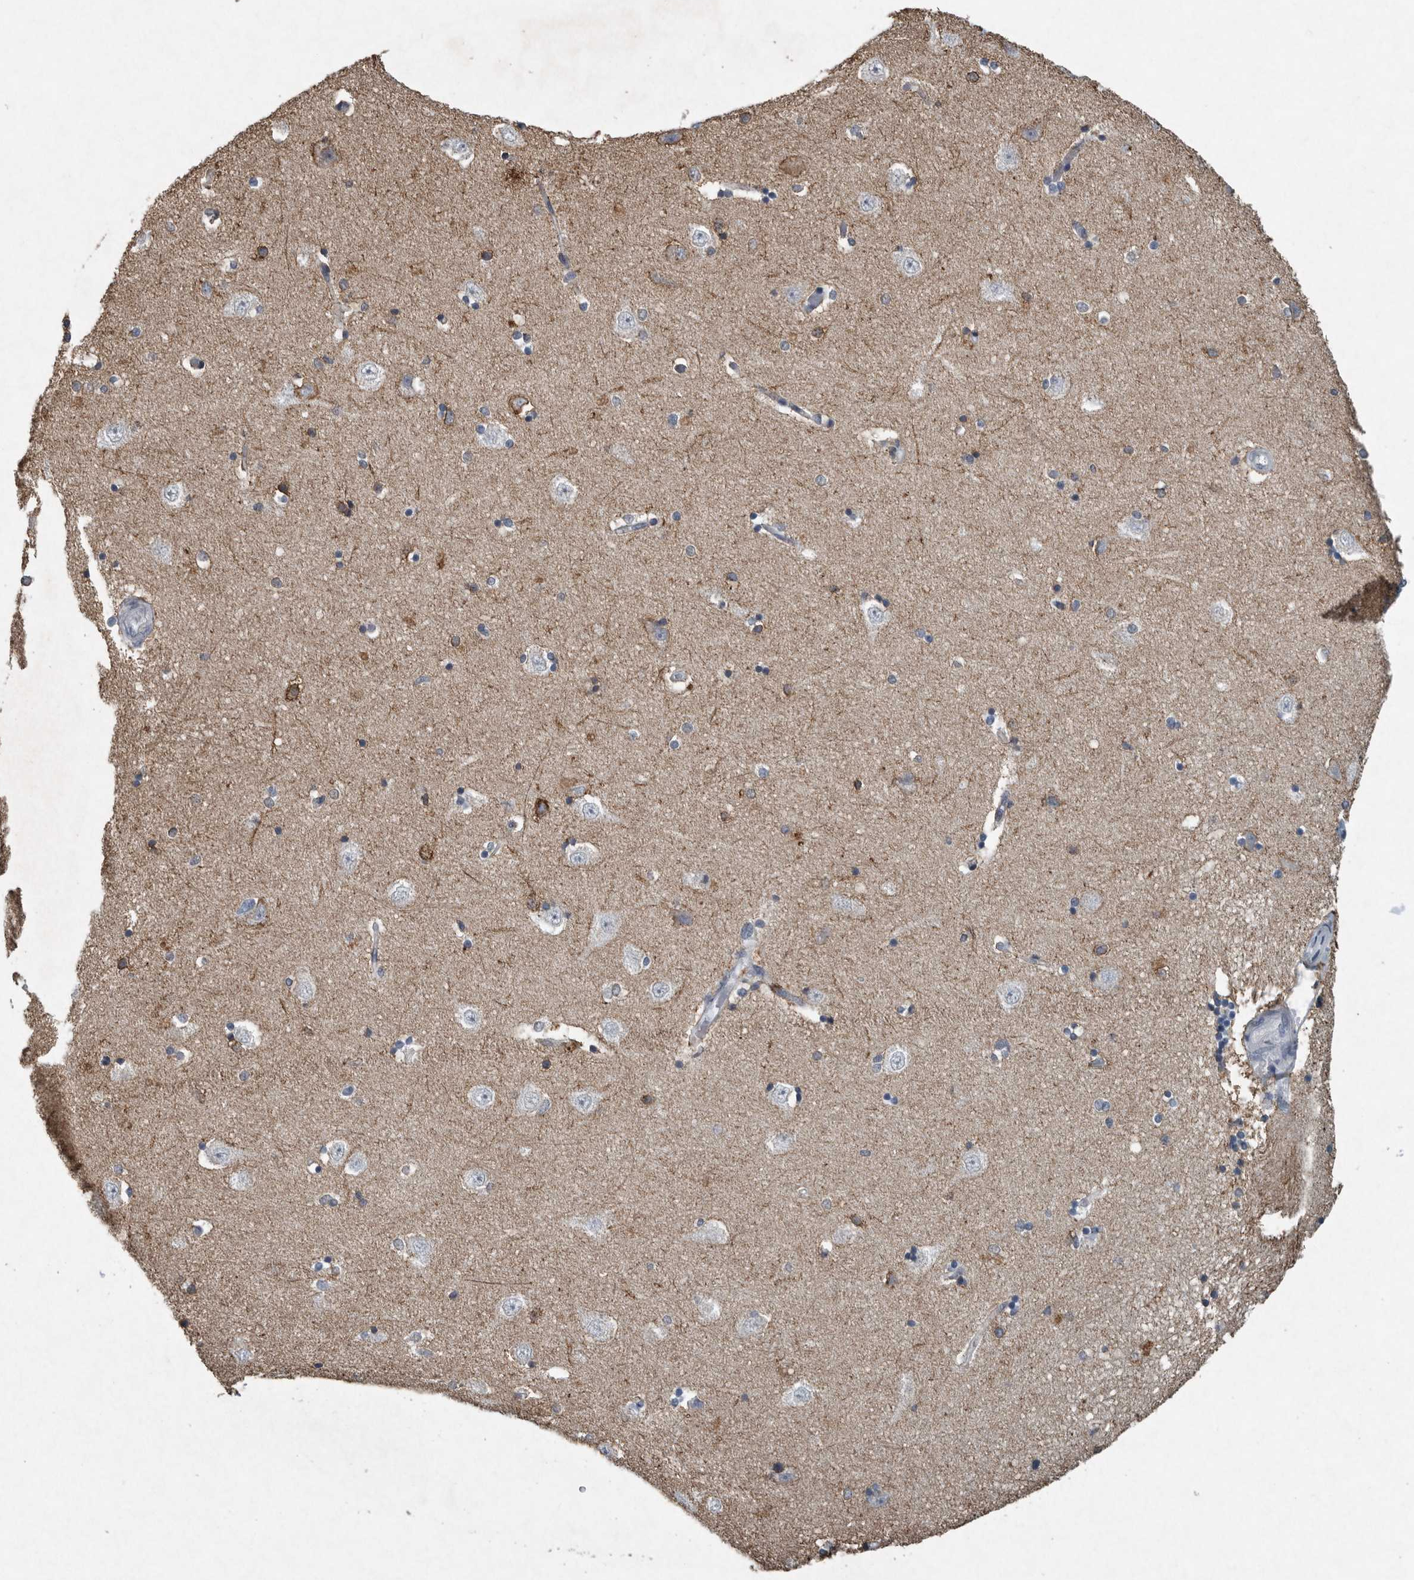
{"staining": {"intensity": "moderate", "quantity": "<25%", "location": "cytoplasmic/membranous"}, "tissue": "hippocampus", "cell_type": "Glial cells", "image_type": "normal", "snomed": [{"axis": "morphology", "description": "Normal tissue, NOS"}, {"axis": "topography", "description": "Hippocampus"}], "caption": "Protein expression analysis of benign hippocampus demonstrates moderate cytoplasmic/membranous expression in approximately <25% of glial cells. (IHC, brightfield microscopy, high magnification).", "gene": "IL20", "patient": {"sex": "male", "age": 45}}